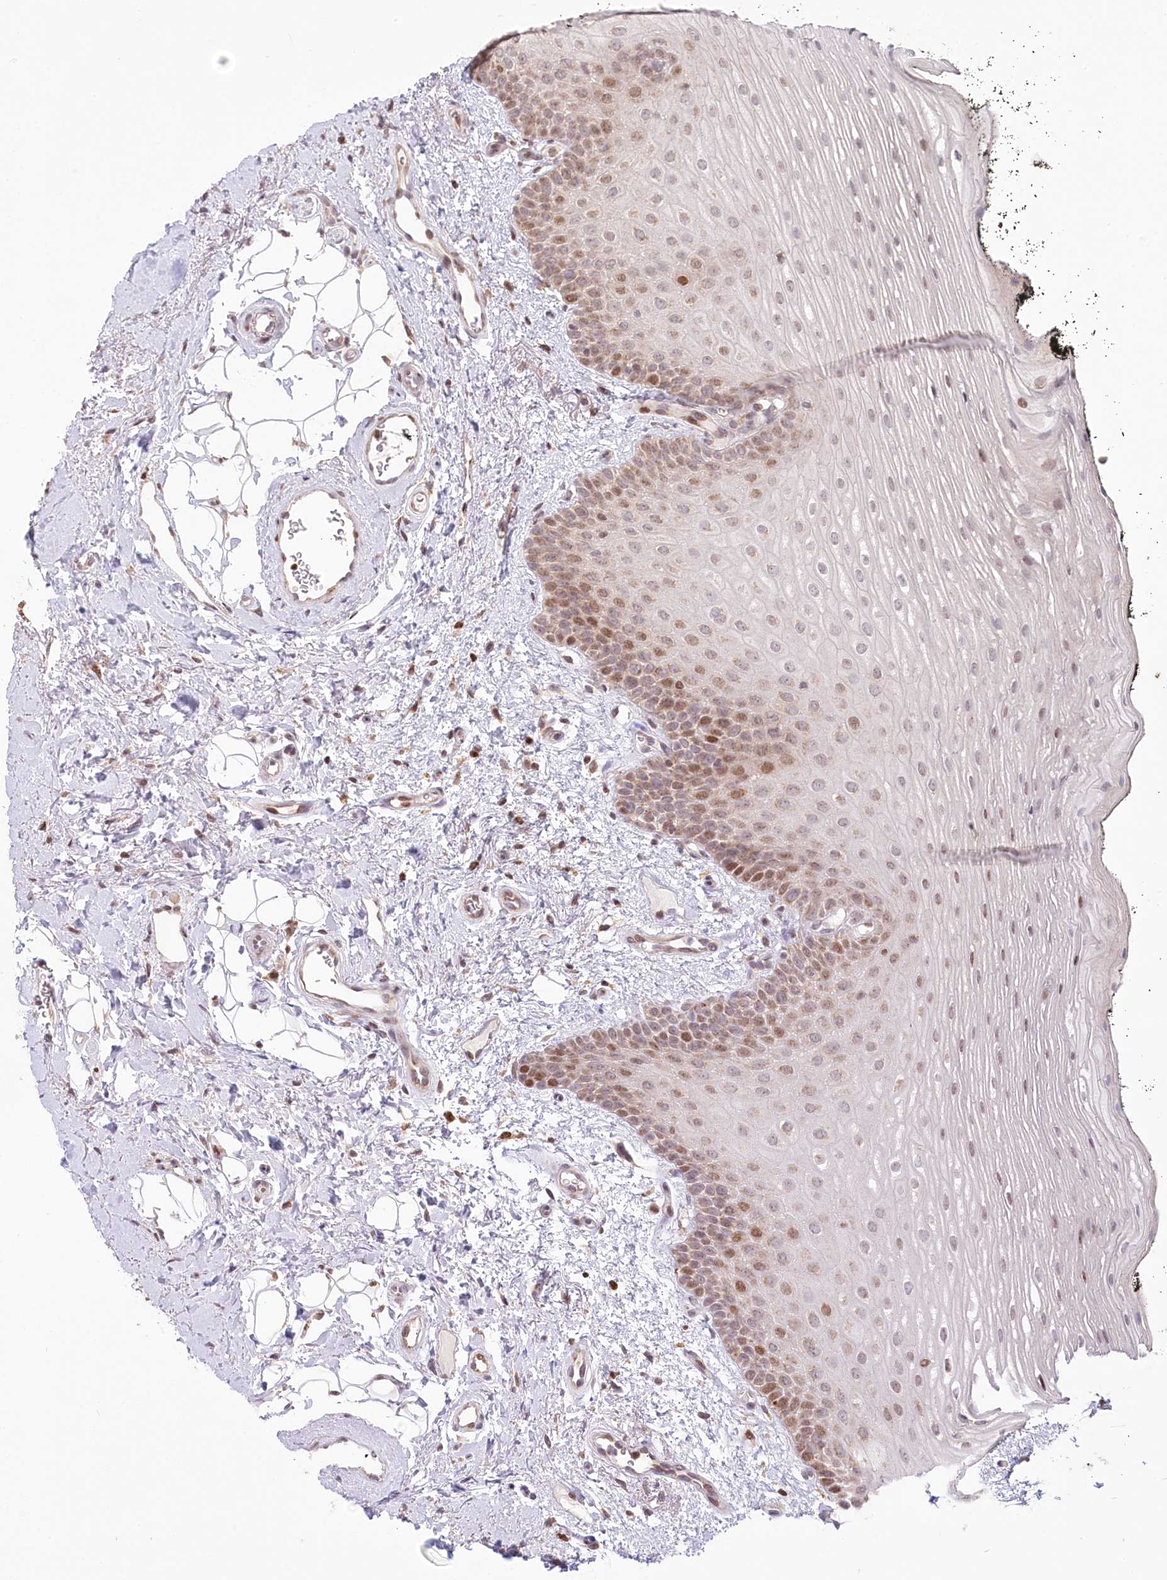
{"staining": {"intensity": "strong", "quantity": "25%-75%", "location": "nuclear"}, "tissue": "oral mucosa", "cell_type": "Squamous epithelial cells", "image_type": "normal", "snomed": [{"axis": "morphology", "description": "No evidence of malignacy"}, {"axis": "topography", "description": "Oral tissue"}, {"axis": "topography", "description": "Head-Neck"}], "caption": "Oral mucosa stained for a protein demonstrates strong nuclear positivity in squamous epithelial cells. The staining was performed using DAB to visualize the protein expression in brown, while the nuclei were stained in blue with hematoxylin (Magnification: 20x).", "gene": "PYURF", "patient": {"sex": "male", "age": 68}}